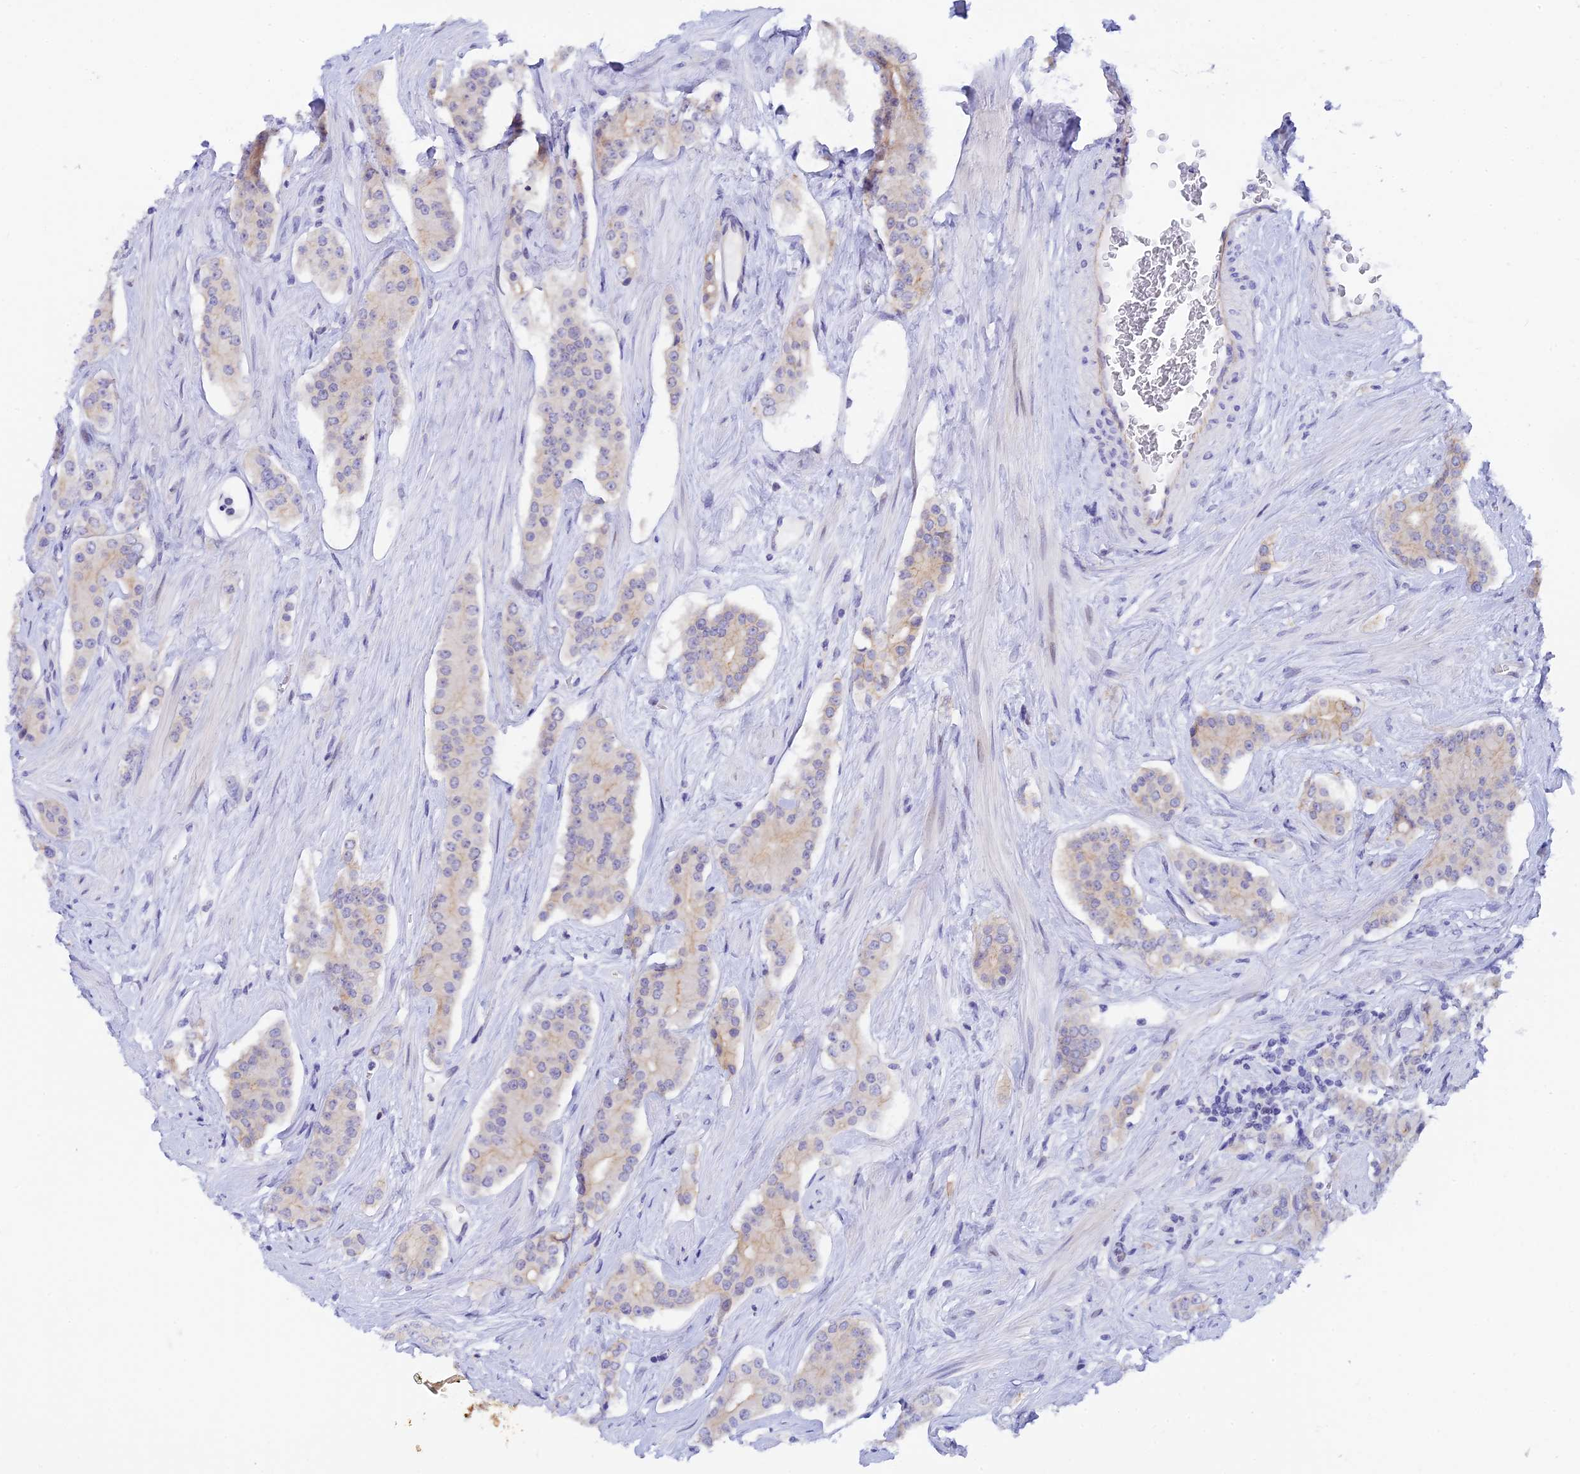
{"staining": {"intensity": "negative", "quantity": "none", "location": "none"}, "tissue": "prostate cancer", "cell_type": "Tumor cells", "image_type": "cancer", "snomed": [{"axis": "morphology", "description": "Adenocarcinoma, High grade"}, {"axis": "topography", "description": "Prostate"}], "caption": "Tumor cells show no significant protein expression in prostate high-grade adenocarcinoma.", "gene": "RASGEF1B", "patient": {"sex": "male", "age": 71}}